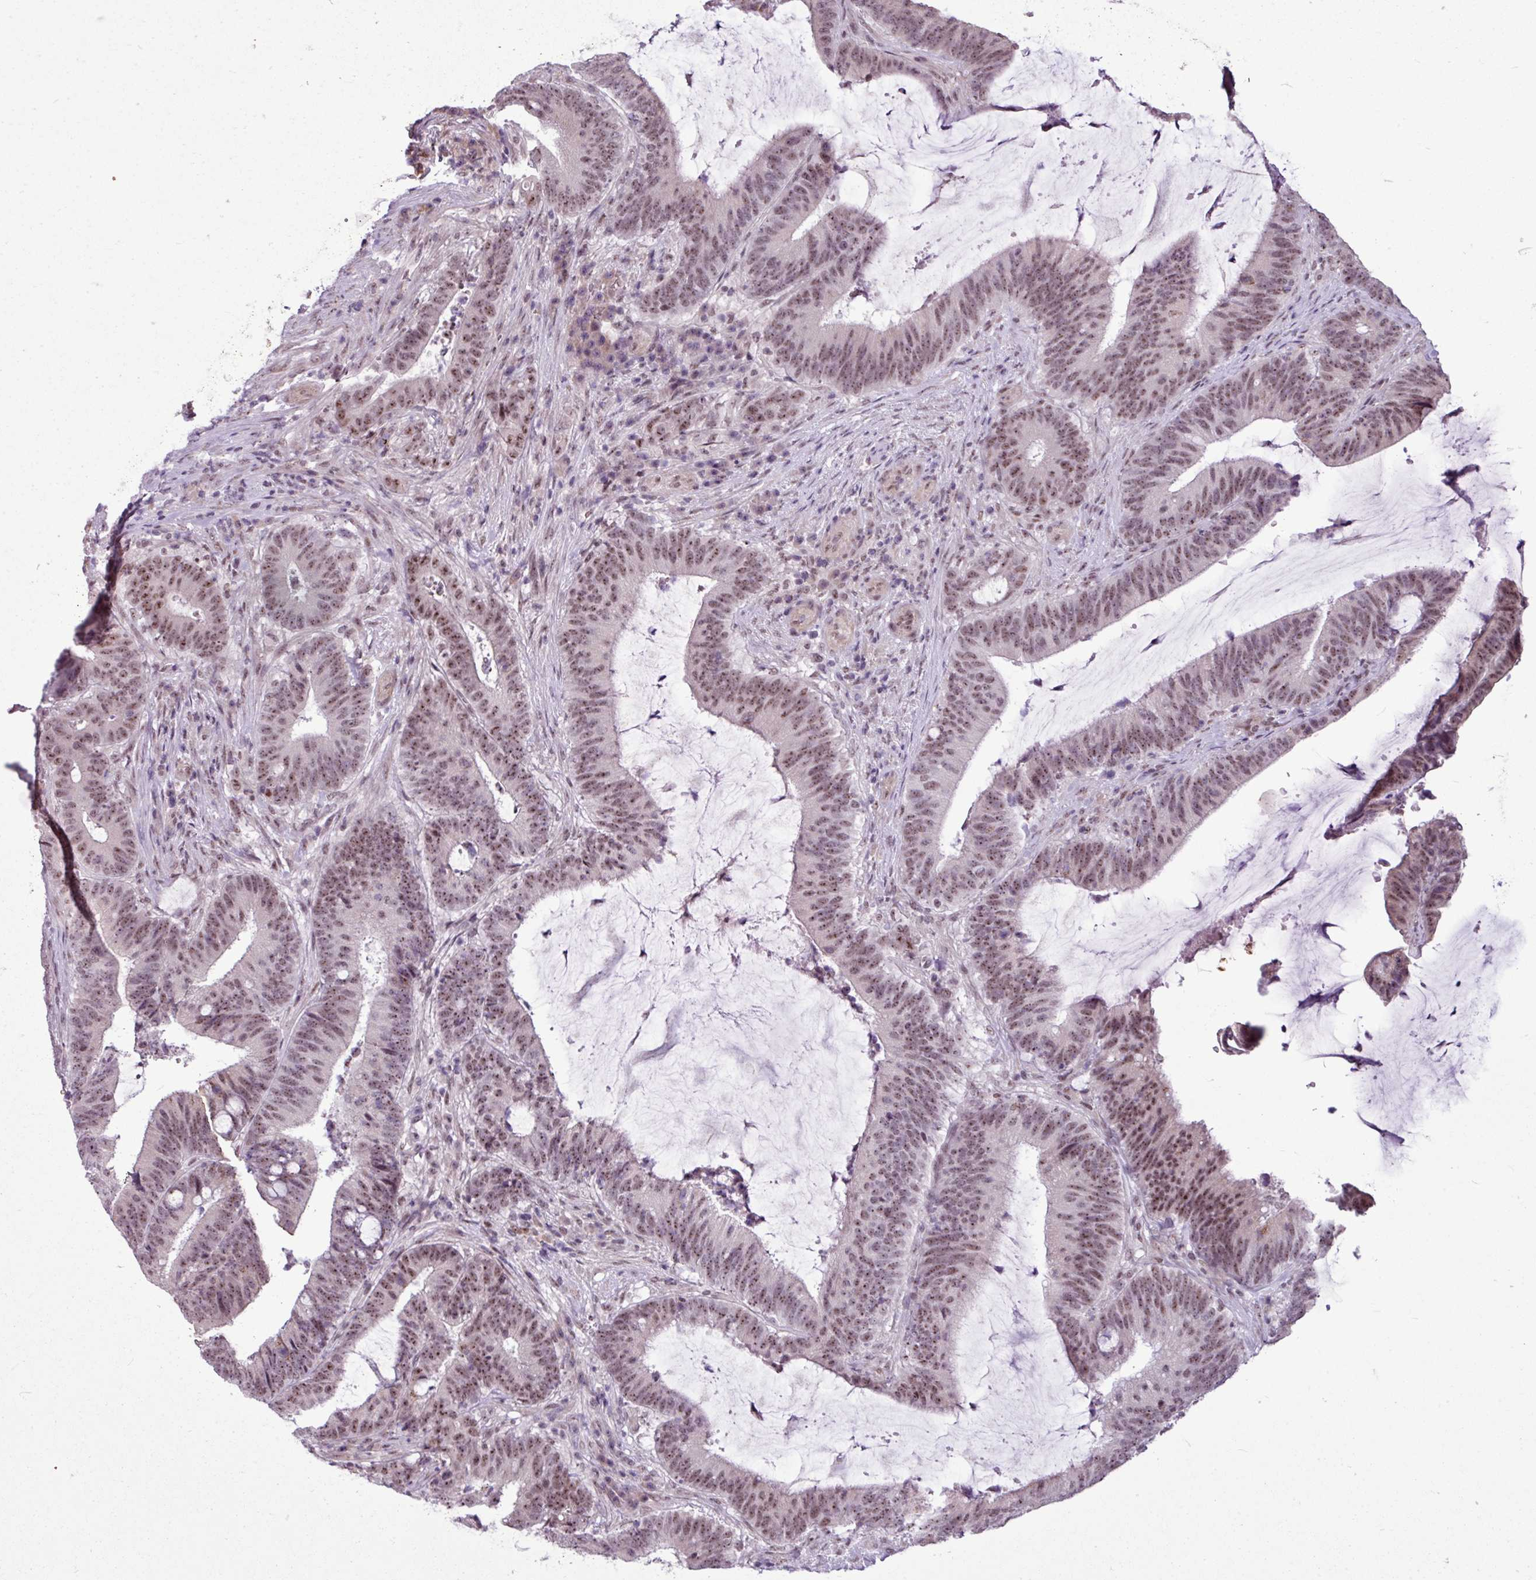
{"staining": {"intensity": "moderate", "quantity": ">75%", "location": "nuclear"}, "tissue": "colorectal cancer", "cell_type": "Tumor cells", "image_type": "cancer", "snomed": [{"axis": "morphology", "description": "Adenocarcinoma, NOS"}, {"axis": "topography", "description": "Colon"}], "caption": "A medium amount of moderate nuclear staining is seen in approximately >75% of tumor cells in colorectal cancer tissue.", "gene": "UTP18", "patient": {"sex": "female", "age": 43}}